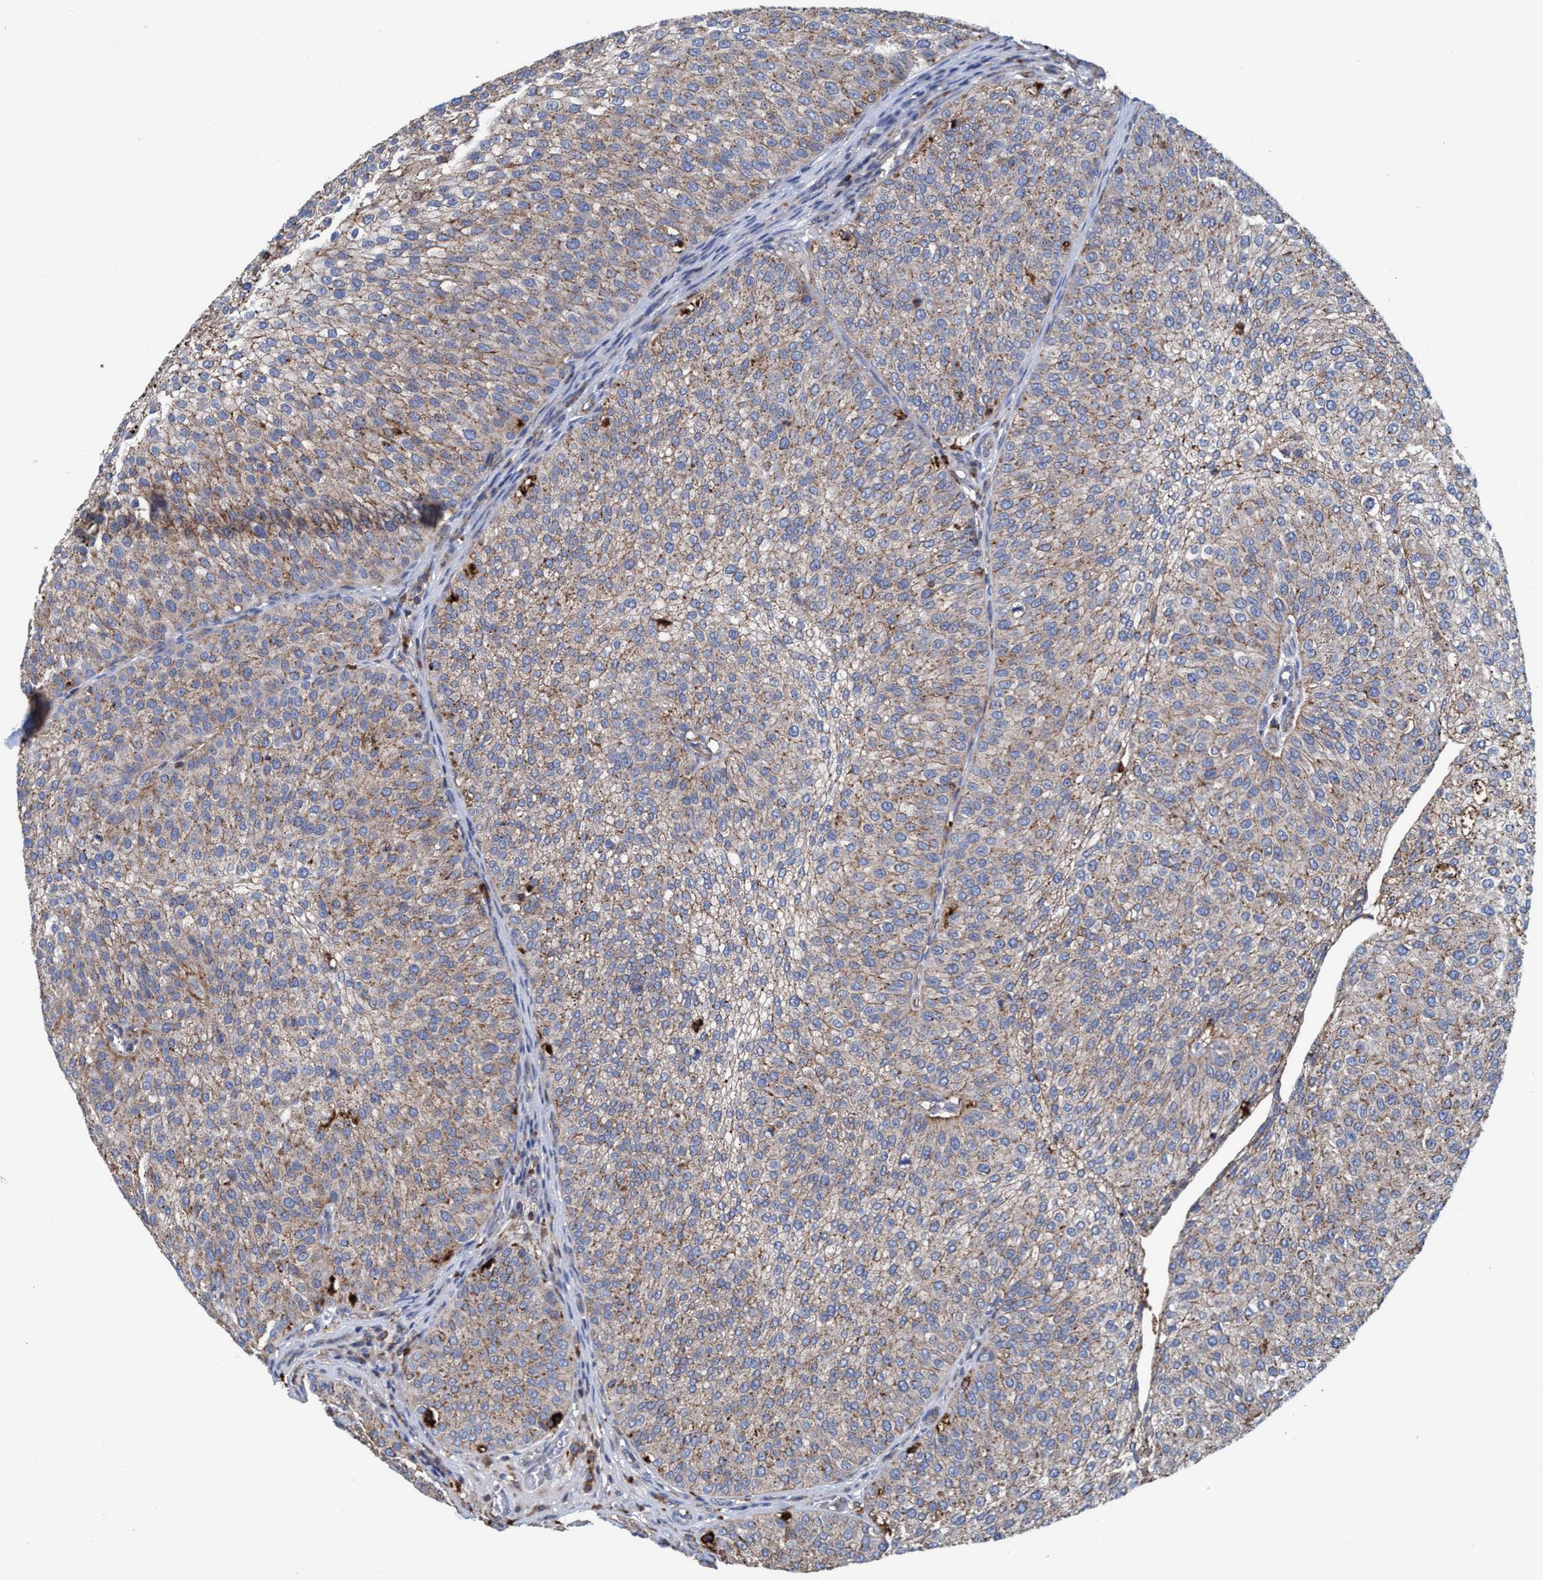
{"staining": {"intensity": "moderate", "quantity": ">75%", "location": "cytoplasmic/membranous"}, "tissue": "urothelial cancer", "cell_type": "Tumor cells", "image_type": "cancer", "snomed": [{"axis": "morphology", "description": "Urothelial carcinoma, Low grade"}, {"axis": "topography", "description": "Smooth muscle"}, {"axis": "topography", "description": "Urinary bladder"}], "caption": "The immunohistochemical stain labels moderate cytoplasmic/membranous positivity in tumor cells of urothelial cancer tissue.", "gene": "TRIM65", "patient": {"sex": "male", "age": 60}}